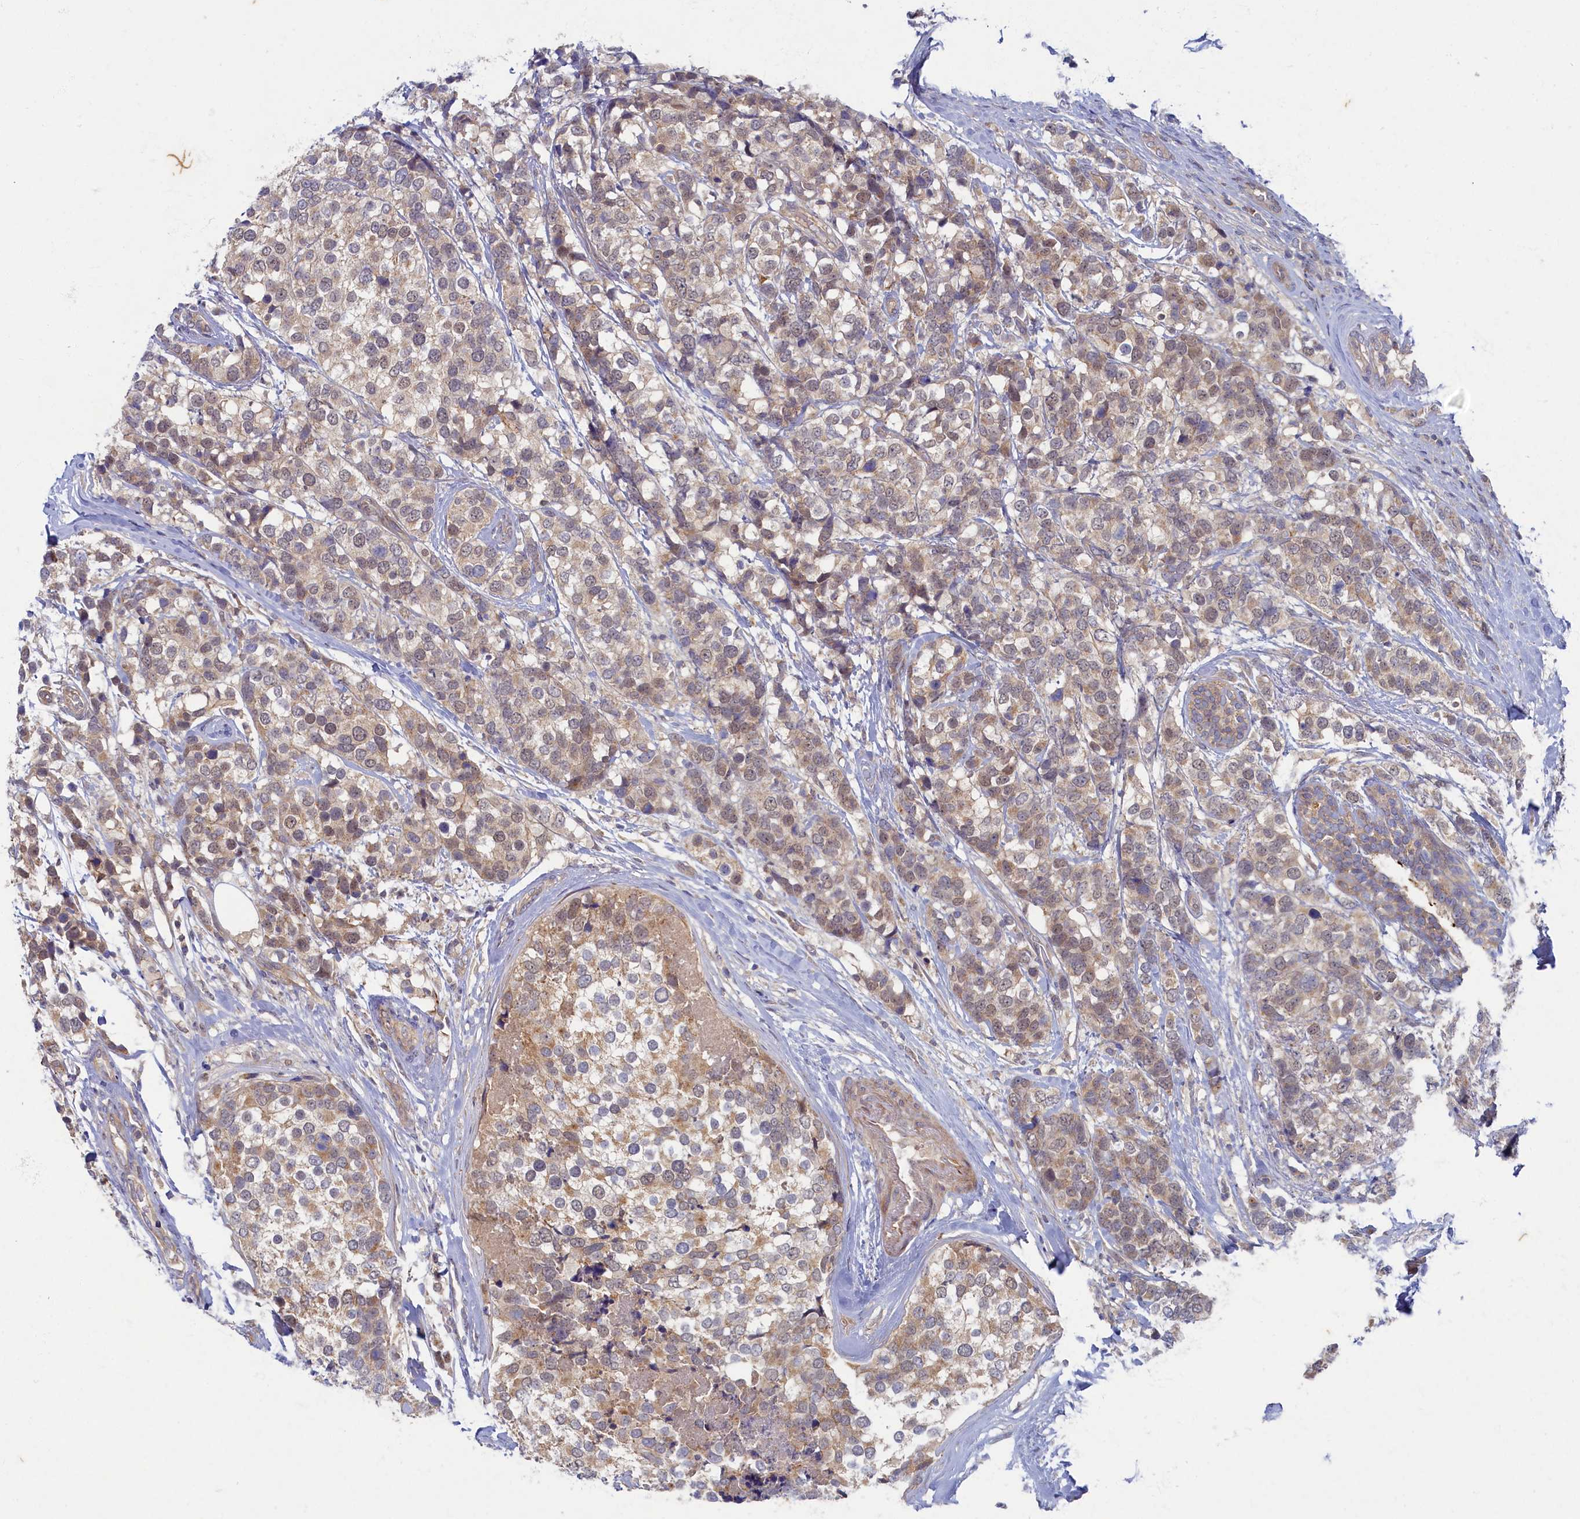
{"staining": {"intensity": "weak", "quantity": "<25%", "location": "cytoplasmic/membranous"}, "tissue": "breast cancer", "cell_type": "Tumor cells", "image_type": "cancer", "snomed": [{"axis": "morphology", "description": "Lobular carcinoma"}, {"axis": "topography", "description": "Breast"}], "caption": "IHC micrograph of lobular carcinoma (breast) stained for a protein (brown), which reveals no staining in tumor cells. (DAB IHC, high magnification).", "gene": "WDR59", "patient": {"sex": "female", "age": 59}}